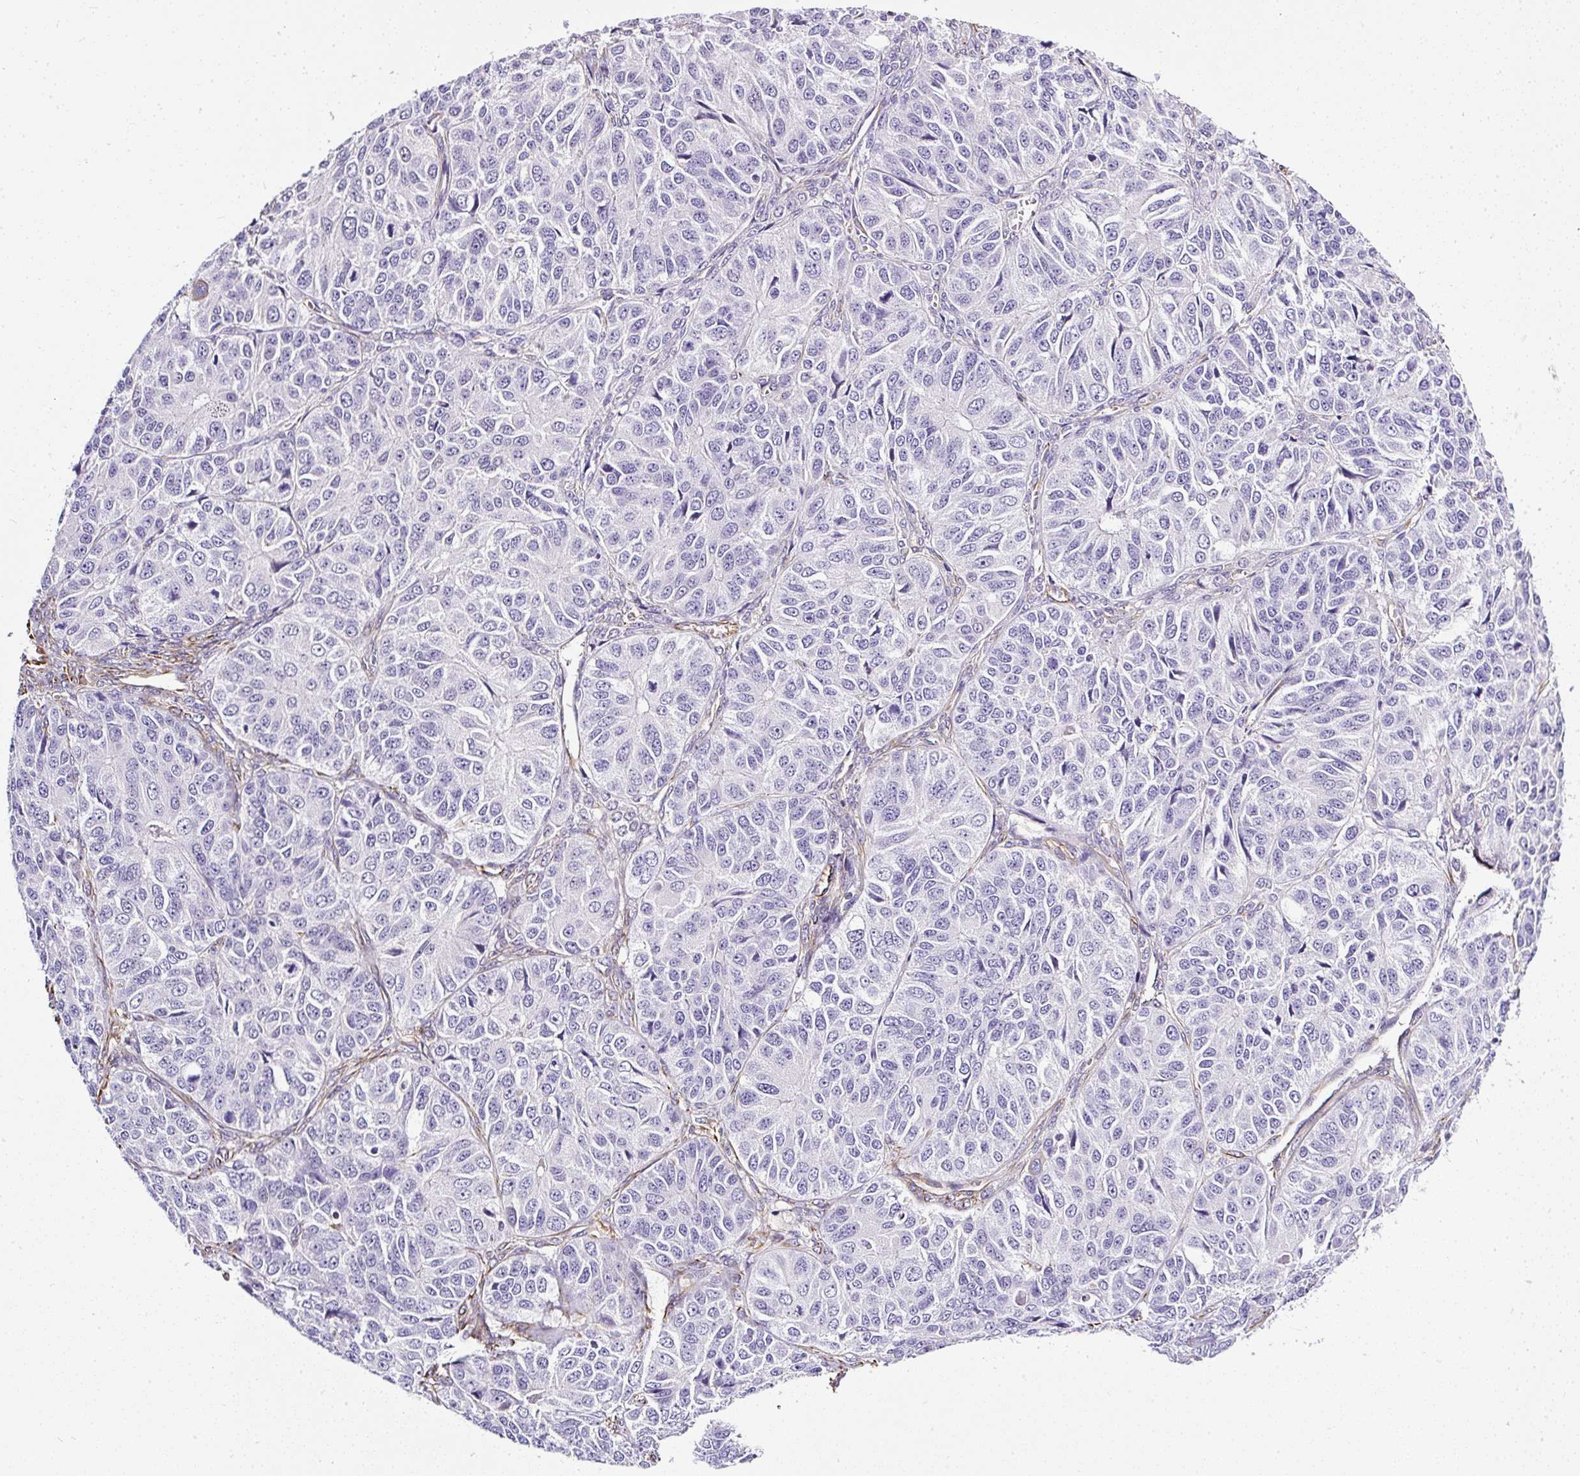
{"staining": {"intensity": "negative", "quantity": "none", "location": "none"}, "tissue": "ovarian cancer", "cell_type": "Tumor cells", "image_type": "cancer", "snomed": [{"axis": "morphology", "description": "Carcinoma, endometroid"}, {"axis": "topography", "description": "Ovary"}], "caption": "Tumor cells are negative for brown protein staining in ovarian endometroid carcinoma. (Stains: DAB (3,3'-diaminobenzidine) IHC with hematoxylin counter stain, Microscopy: brightfield microscopy at high magnification).", "gene": "PLS1", "patient": {"sex": "female", "age": 51}}